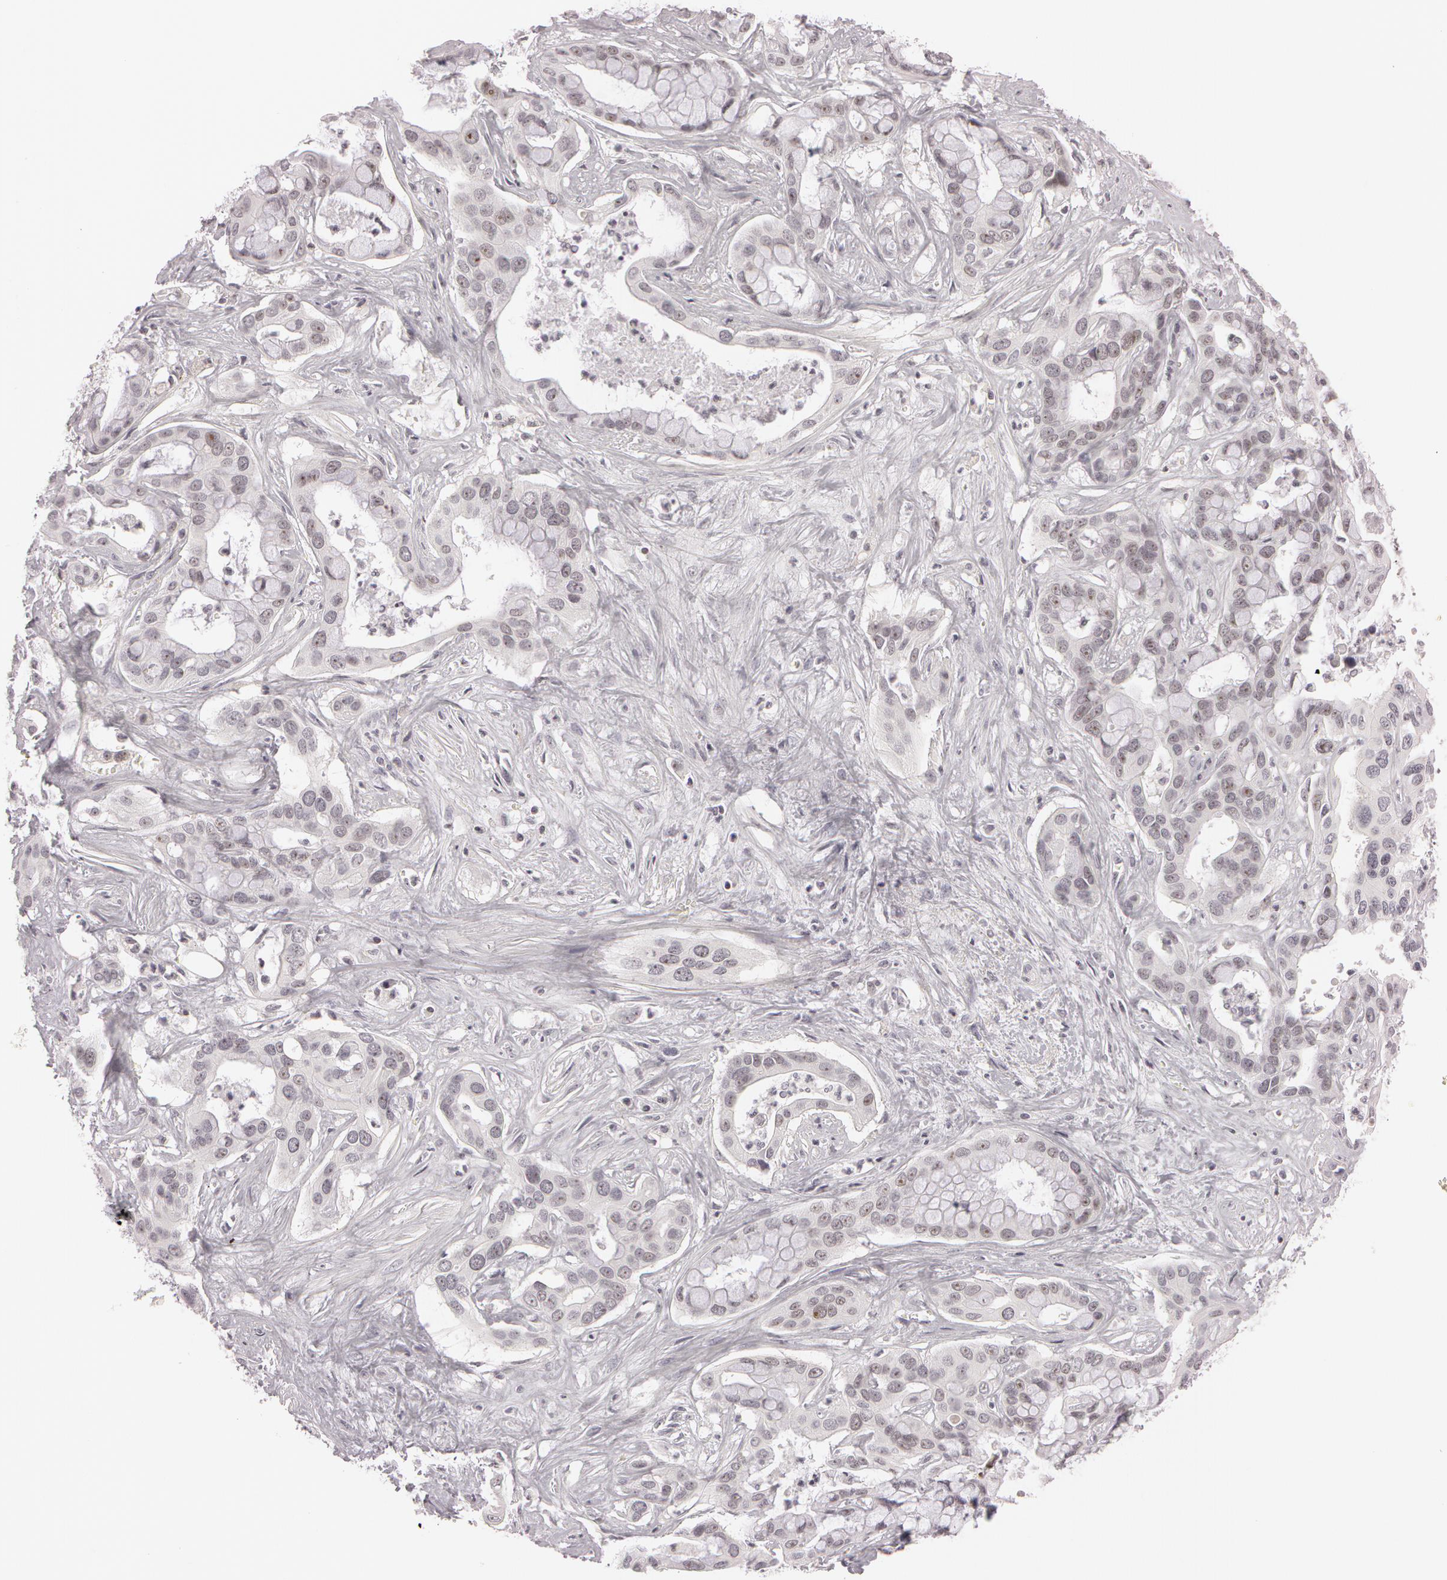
{"staining": {"intensity": "moderate", "quantity": "25%-75%", "location": "nuclear"}, "tissue": "liver cancer", "cell_type": "Tumor cells", "image_type": "cancer", "snomed": [{"axis": "morphology", "description": "Cholangiocarcinoma"}, {"axis": "topography", "description": "Liver"}], "caption": "Protein expression analysis of human cholangiocarcinoma (liver) reveals moderate nuclear staining in about 25%-75% of tumor cells. The staining was performed using DAB (3,3'-diaminobenzidine), with brown indicating positive protein expression. Nuclei are stained blue with hematoxylin.", "gene": "FBL", "patient": {"sex": "female", "age": 65}}